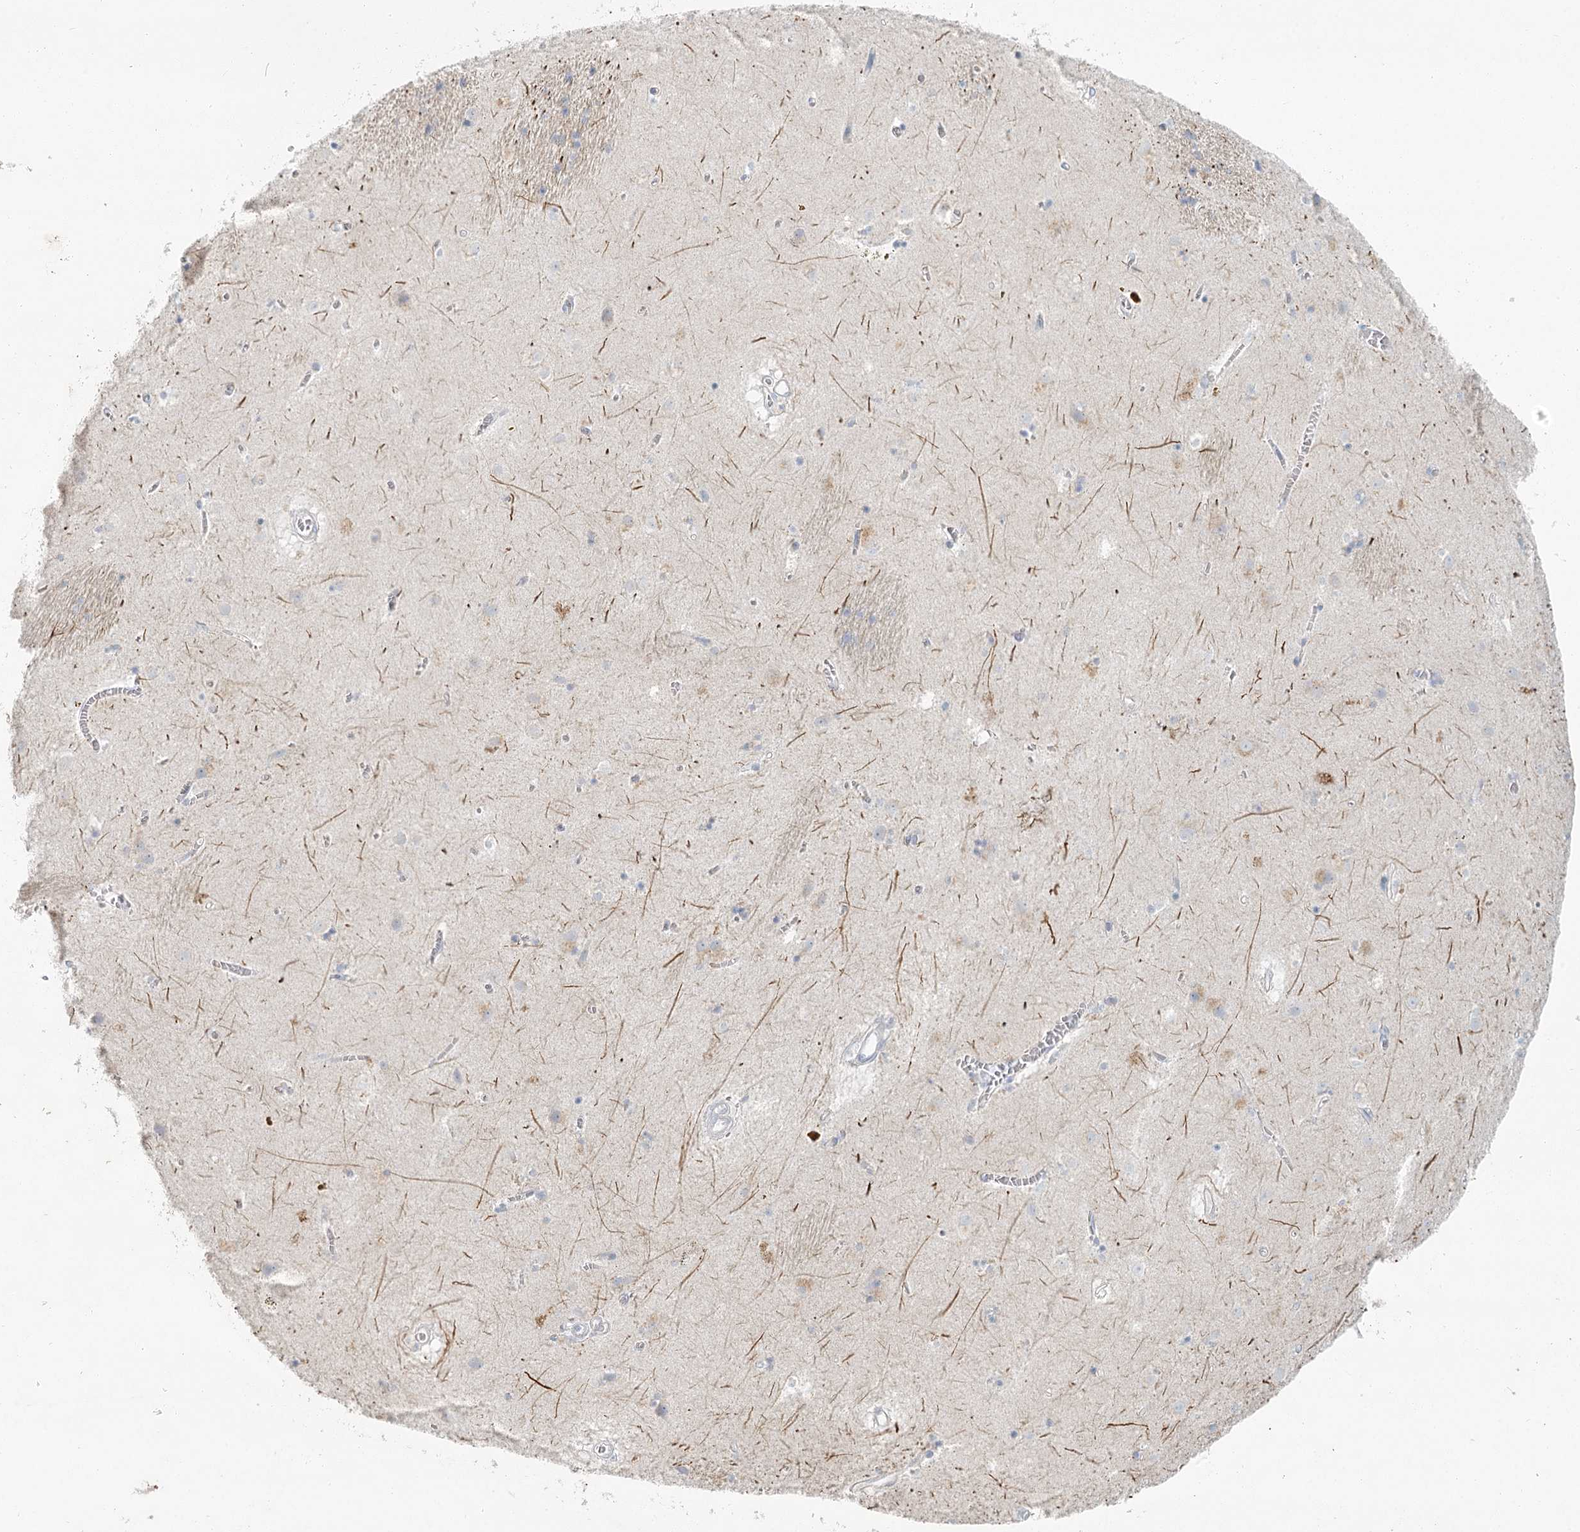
{"staining": {"intensity": "negative", "quantity": "none", "location": "none"}, "tissue": "caudate", "cell_type": "Glial cells", "image_type": "normal", "snomed": [{"axis": "morphology", "description": "Normal tissue, NOS"}, {"axis": "topography", "description": "Lateral ventricle wall"}], "caption": "Glial cells show no significant positivity in unremarkable caudate. (Brightfield microscopy of DAB IHC at high magnification).", "gene": "LRP2BP", "patient": {"sex": "male", "age": 70}}